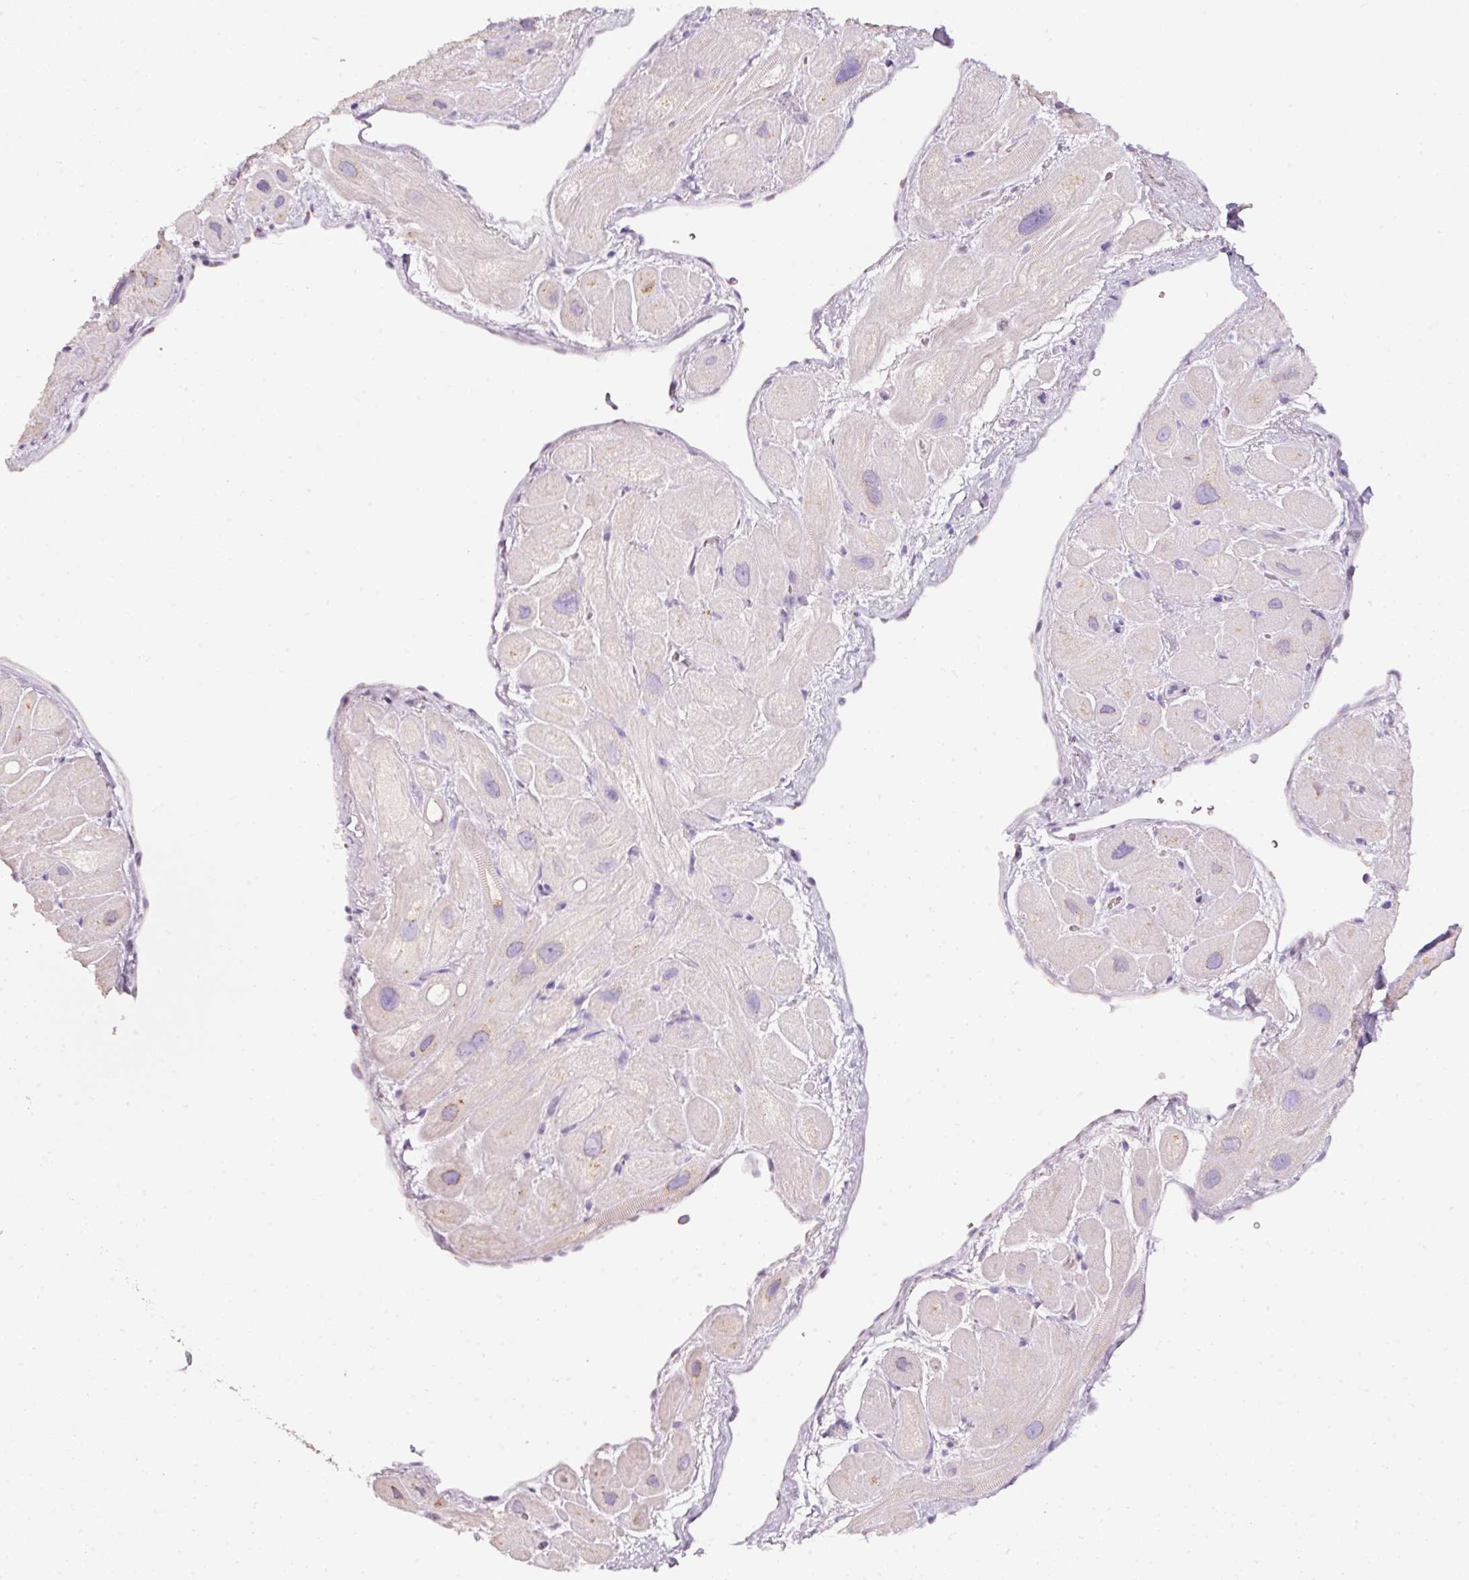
{"staining": {"intensity": "negative", "quantity": "none", "location": "none"}, "tissue": "heart muscle", "cell_type": "Cardiomyocytes", "image_type": "normal", "snomed": [{"axis": "morphology", "description": "Normal tissue, NOS"}, {"axis": "topography", "description": "Heart"}], "caption": "This is an immunohistochemistry image of normal human heart muscle. There is no staining in cardiomyocytes.", "gene": "PDXDC1", "patient": {"sex": "male", "age": 49}}